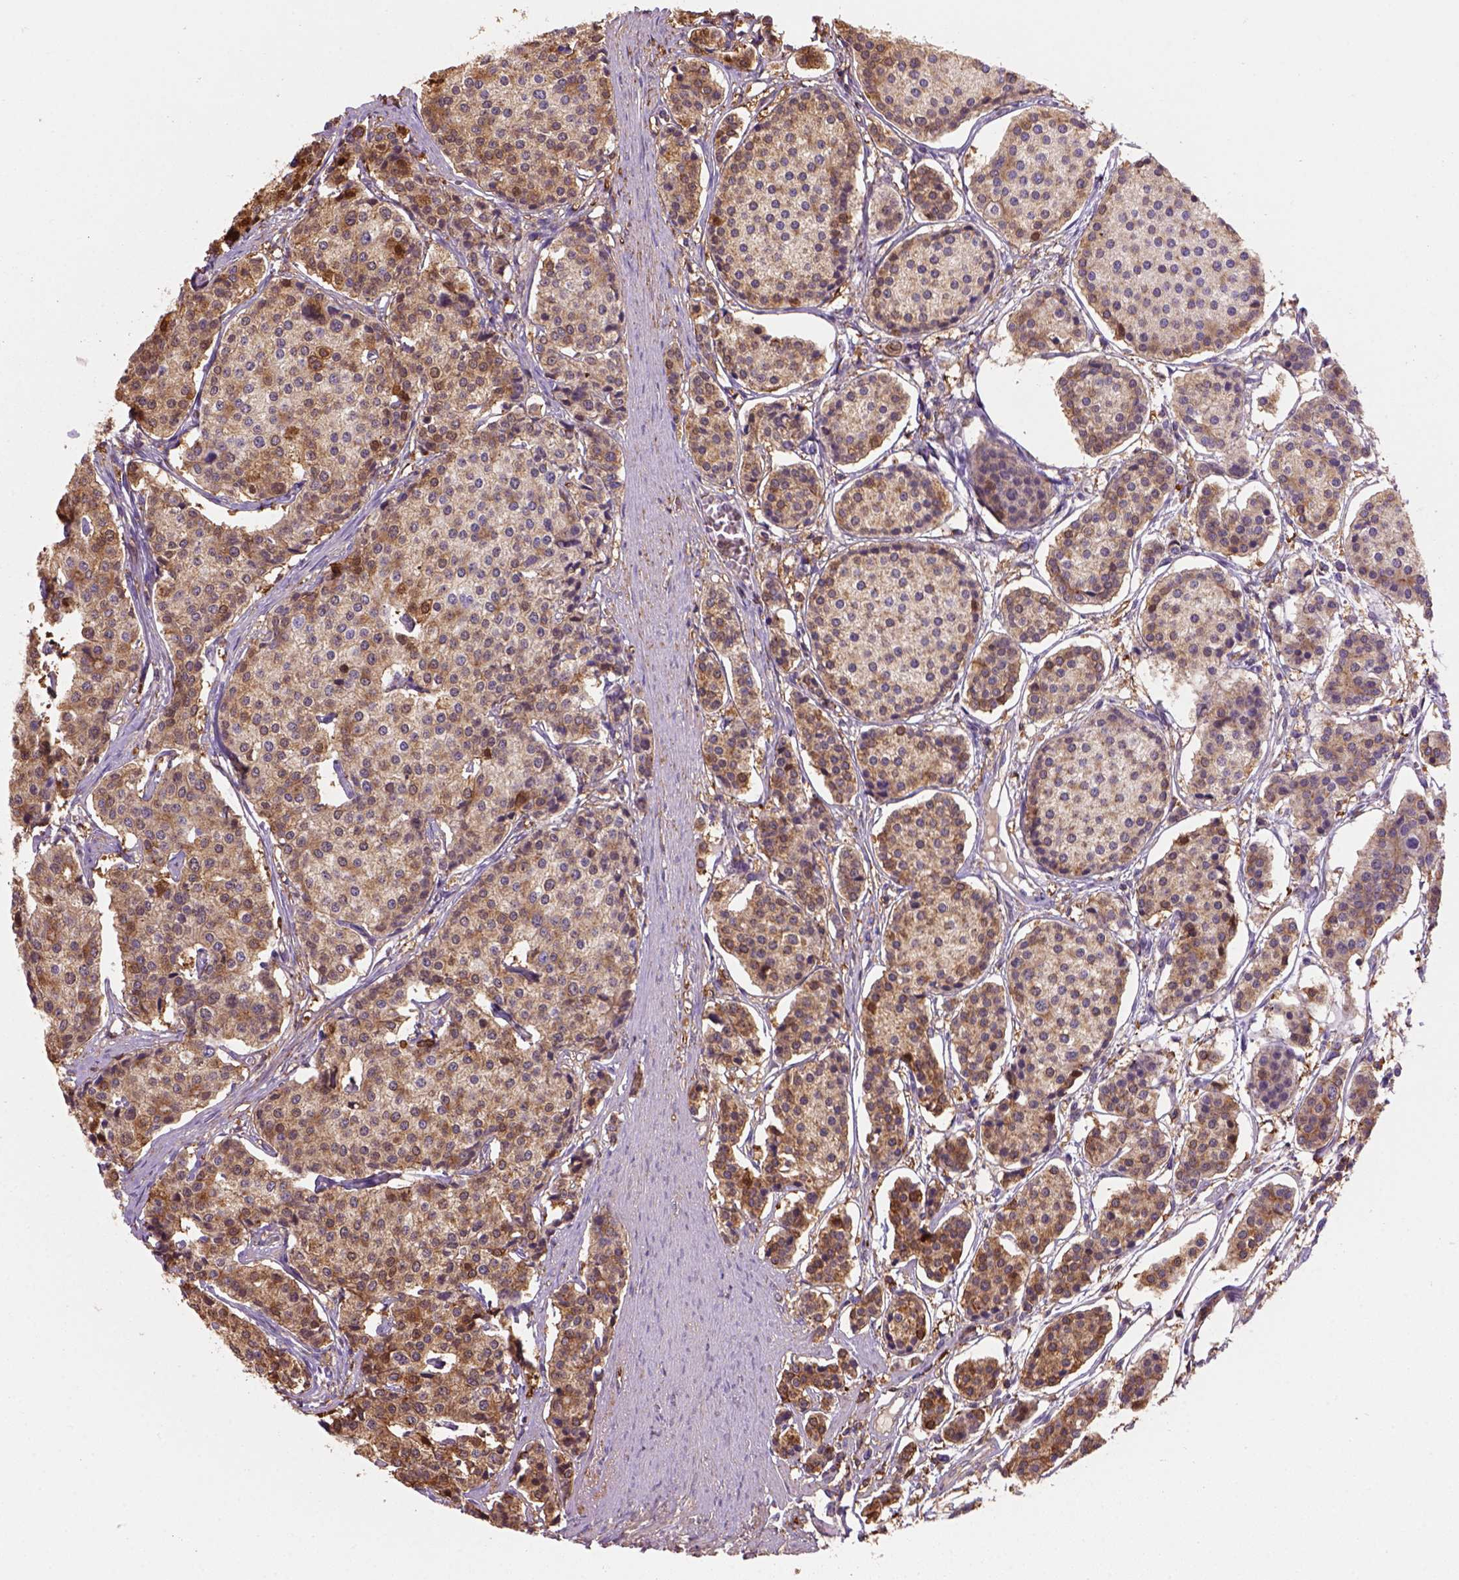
{"staining": {"intensity": "moderate", "quantity": ">75%", "location": "cytoplasmic/membranous"}, "tissue": "carcinoid", "cell_type": "Tumor cells", "image_type": "cancer", "snomed": [{"axis": "morphology", "description": "Carcinoid, malignant, NOS"}, {"axis": "topography", "description": "Small intestine"}], "caption": "Immunohistochemical staining of carcinoid demonstrates medium levels of moderate cytoplasmic/membranous protein staining in approximately >75% of tumor cells.", "gene": "GPRC5D", "patient": {"sex": "female", "age": 65}}